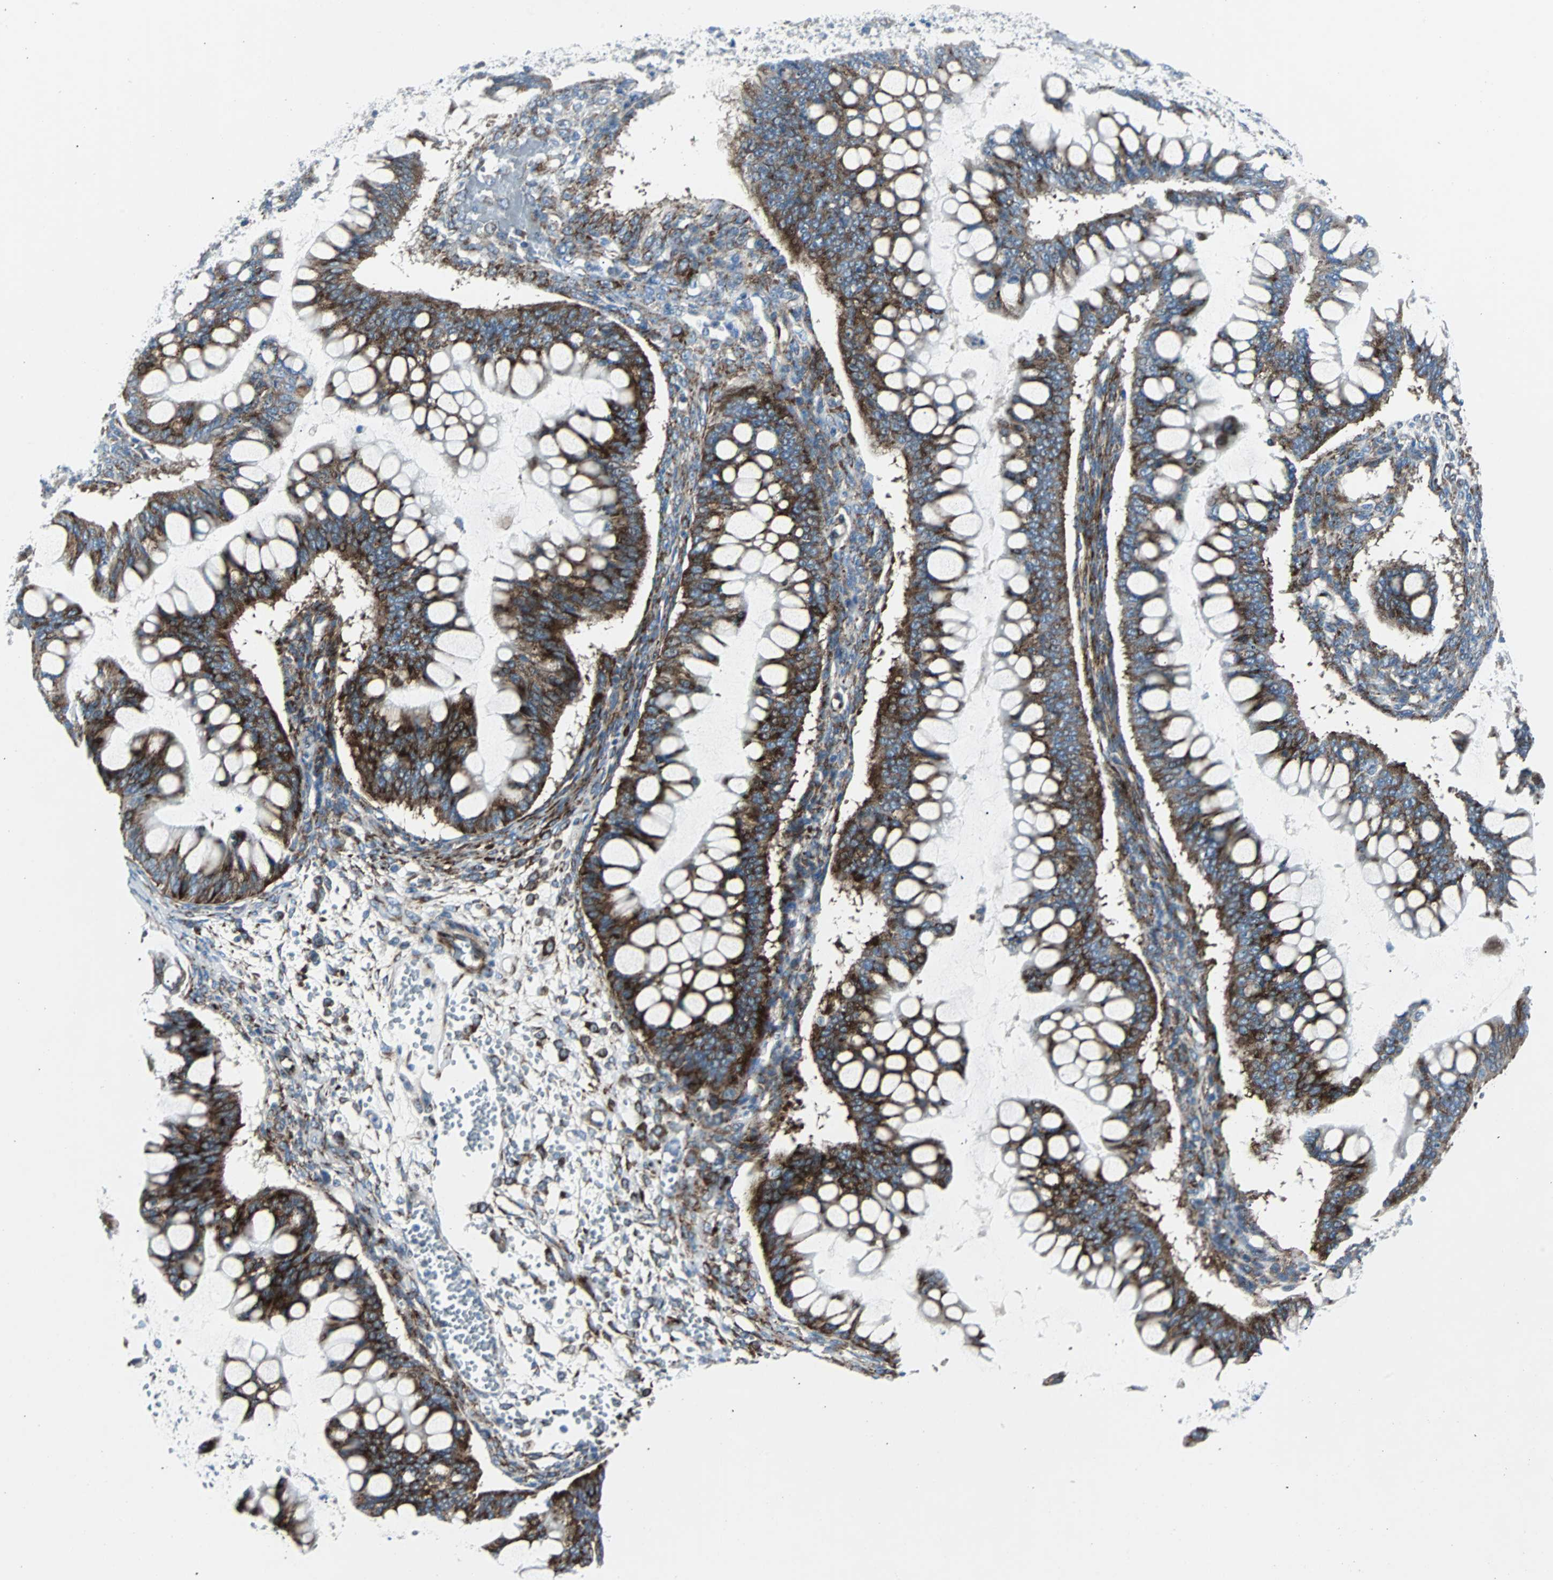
{"staining": {"intensity": "strong", "quantity": ">75%", "location": "cytoplasmic/membranous"}, "tissue": "ovarian cancer", "cell_type": "Tumor cells", "image_type": "cancer", "snomed": [{"axis": "morphology", "description": "Cystadenocarcinoma, mucinous, NOS"}, {"axis": "topography", "description": "Ovary"}], "caption": "Ovarian mucinous cystadenocarcinoma tissue shows strong cytoplasmic/membranous staining in about >75% of tumor cells Immunohistochemistry stains the protein of interest in brown and the nuclei are stained blue.", "gene": "BBC3", "patient": {"sex": "female", "age": 73}}